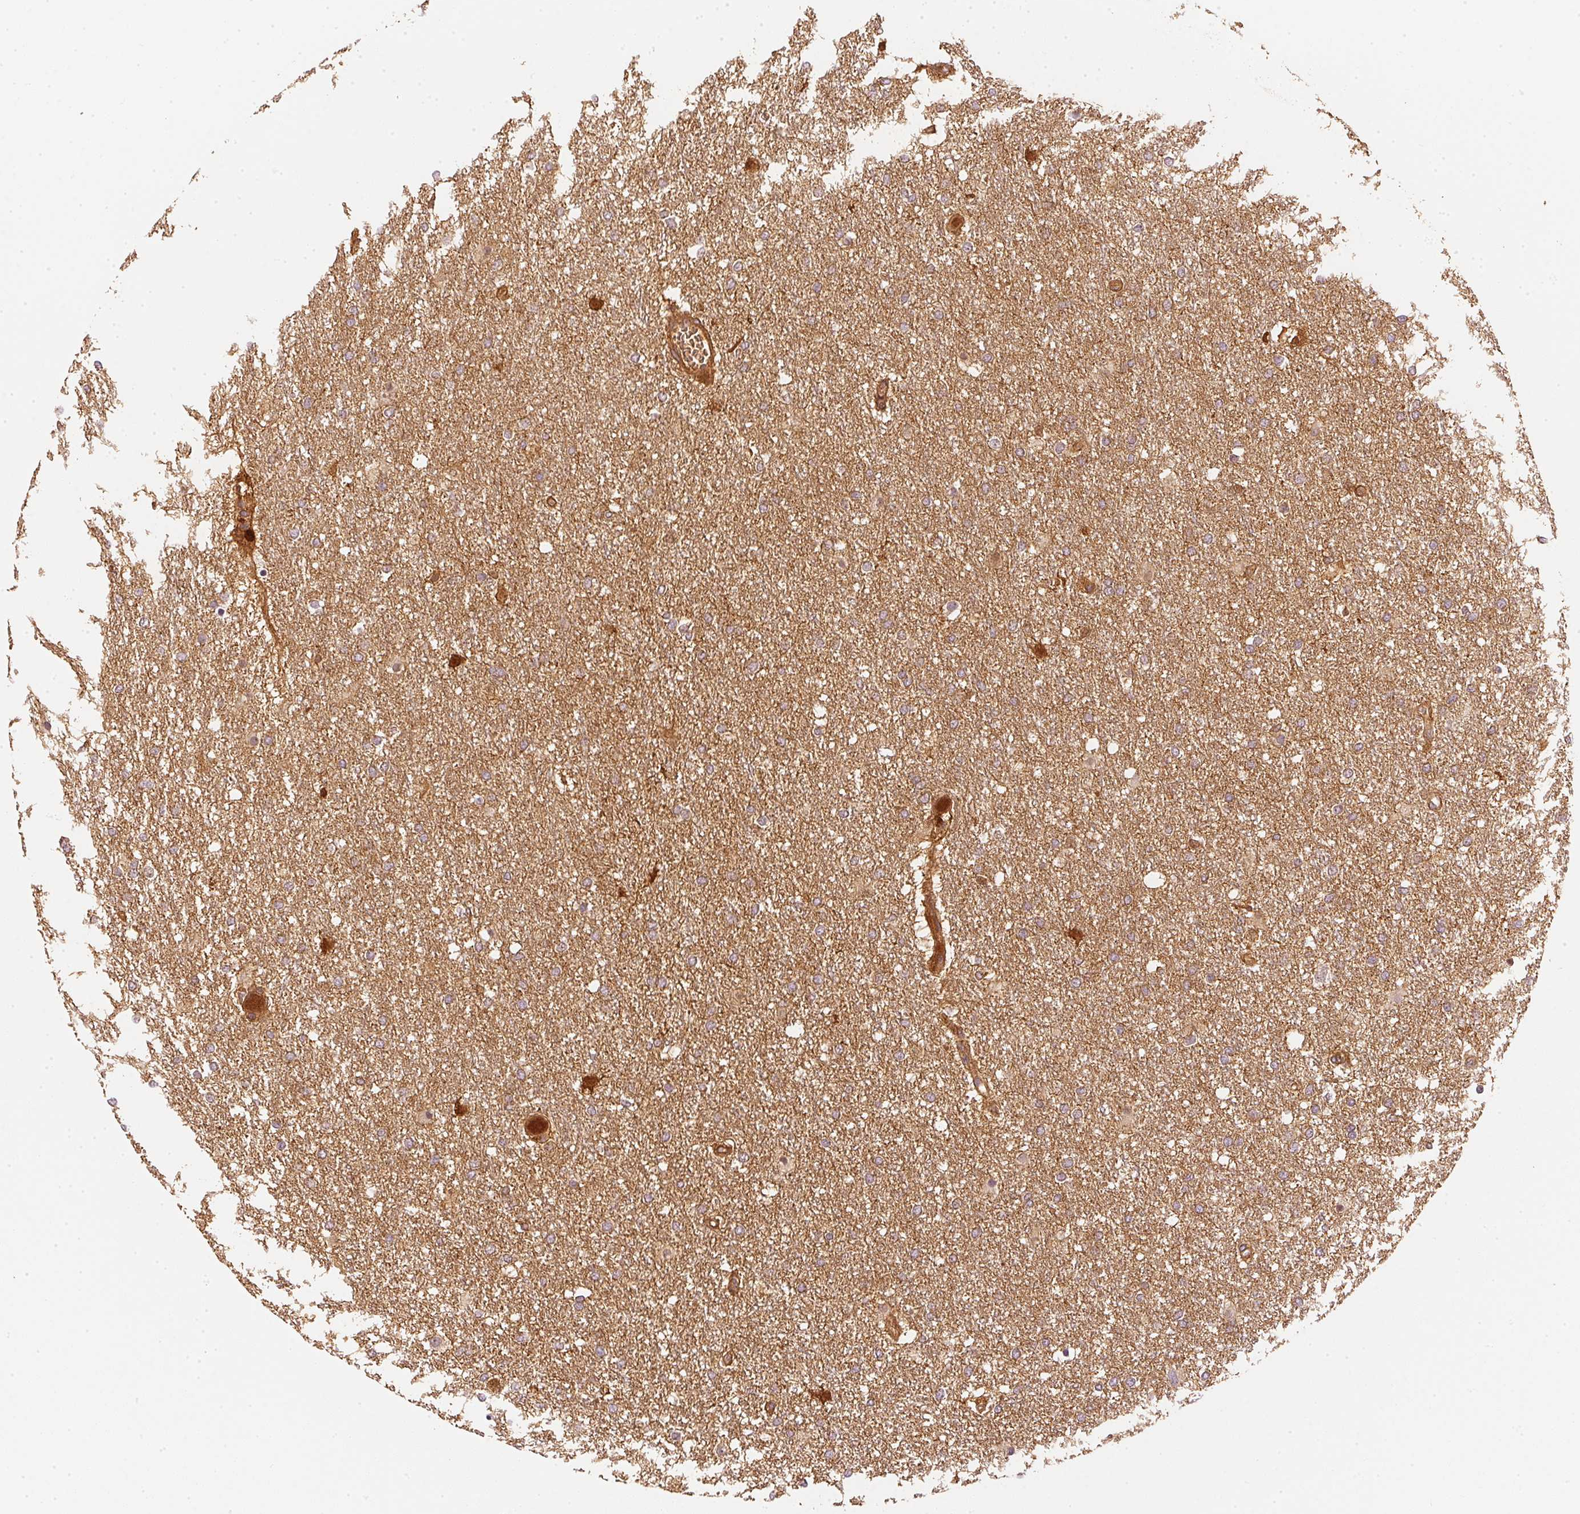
{"staining": {"intensity": "moderate", "quantity": "<25%", "location": "cytoplasmic/membranous"}, "tissue": "glioma", "cell_type": "Tumor cells", "image_type": "cancer", "snomed": [{"axis": "morphology", "description": "Glioma, malignant, High grade"}, {"axis": "topography", "description": "Brain"}], "caption": "High-grade glioma (malignant) stained for a protein displays moderate cytoplasmic/membranous positivity in tumor cells.", "gene": "APLP1", "patient": {"sex": "female", "age": 61}}